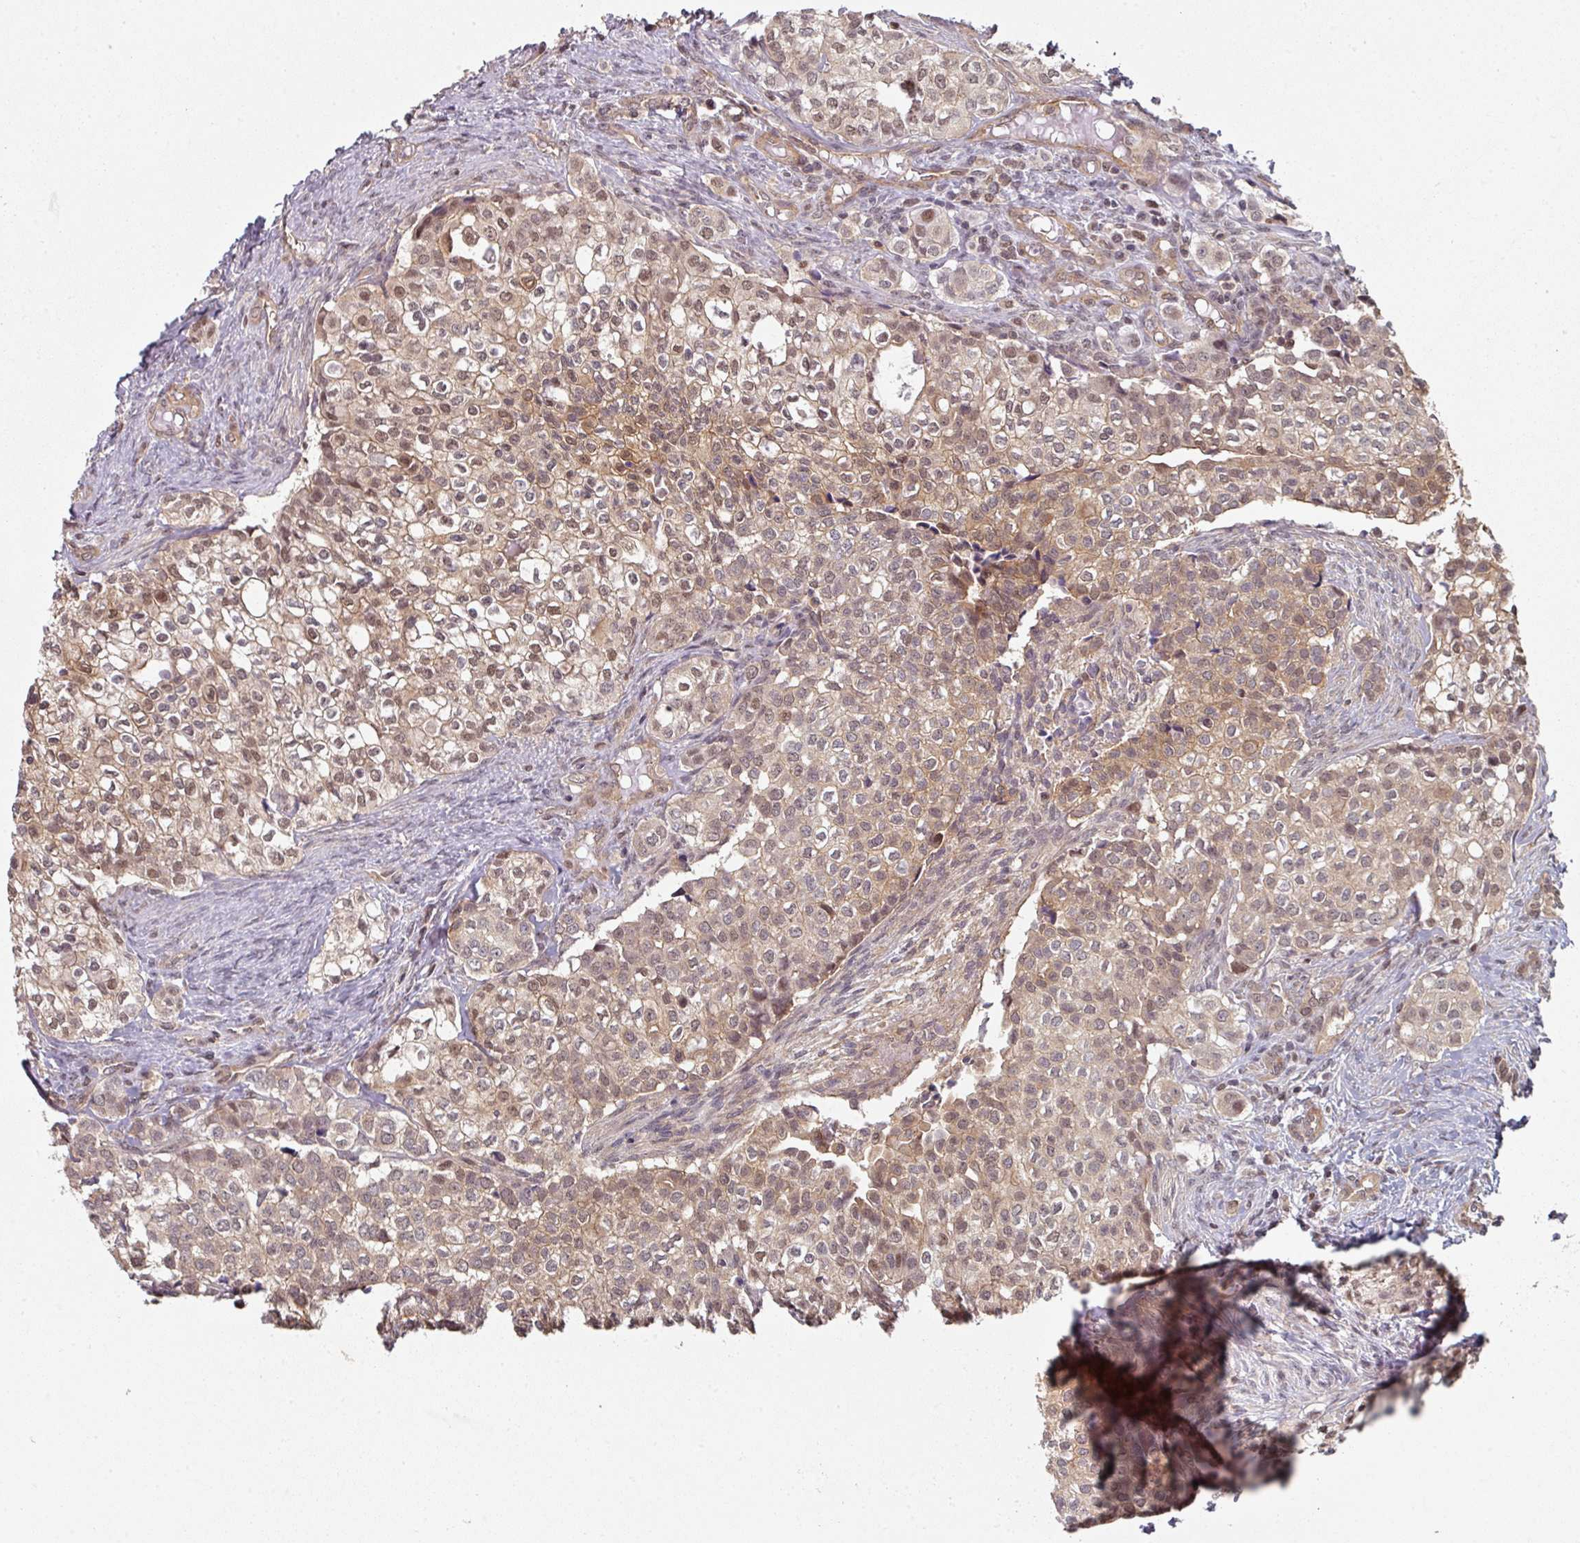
{"staining": {"intensity": "moderate", "quantity": "25%-75%", "location": "cytoplasmic/membranous,nuclear"}, "tissue": "head and neck cancer", "cell_type": "Tumor cells", "image_type": "cancer", "snomed": [{"axis": "morphology", "description": "Adenocarcinoma, NOS"}, {"axis": "topography", "description": "Head-Neck"}], "caption": "An image of adenocarcinoma (head and neck) stained for a protein demonstrates moderate cytoplasmic/membranous and nuclear brown staining in tumor cells.", "gene": "PSME3IP1", "patient": {"sex": "male", "age": 81}}